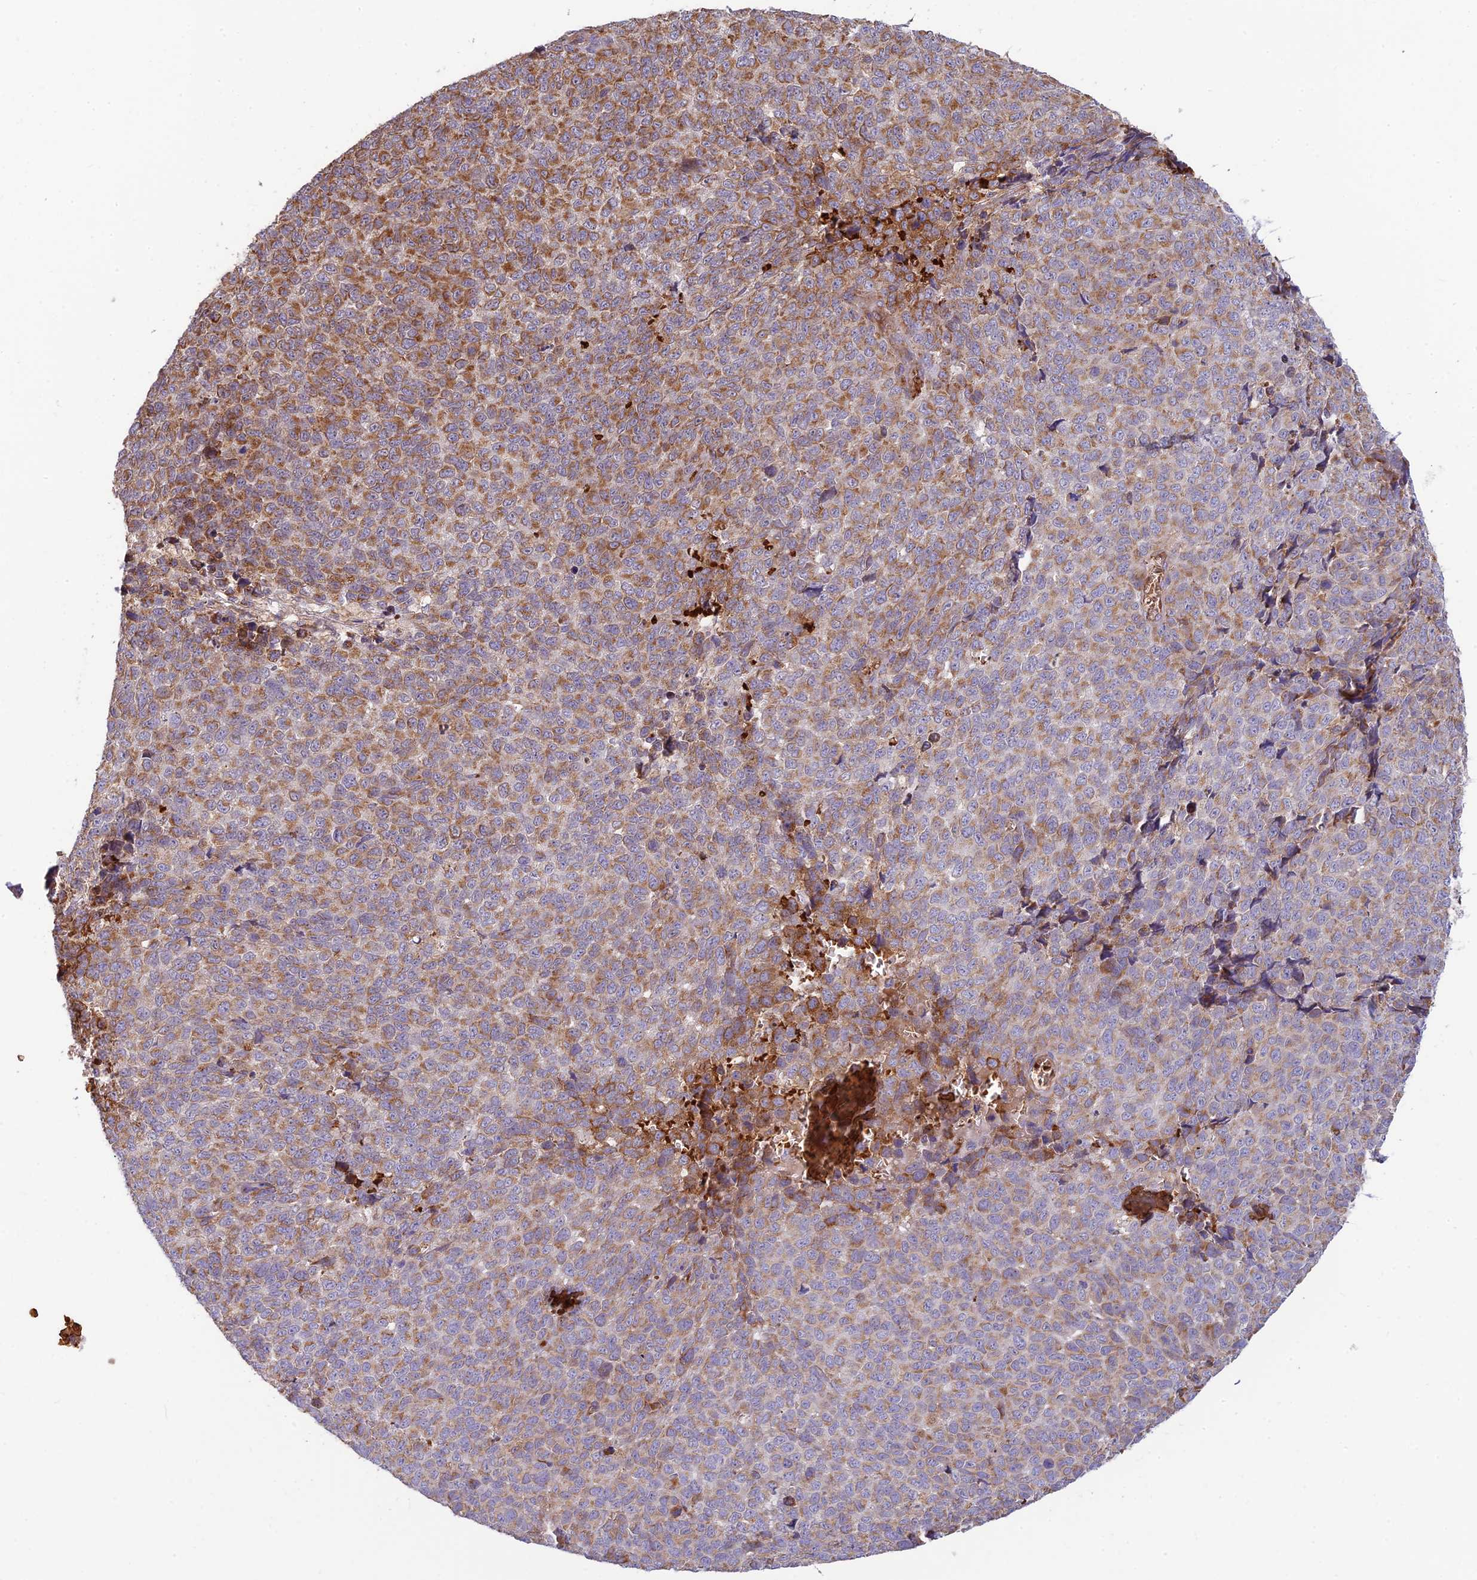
{"staining": {"intensity": "moderate", "quantity": ">75%", "location": "cytoplasmic/membranous"}, "tissue": "melanoma", "cell_type": "Tumor cells", "image_type": "cancer", "snomed": [{"axis": "morphology", "description": "Malignant melanoma, NOS"}, {"axis": "topography", "description": "Nose, NOS"}], "caption": "Malignant melanoma stained with DAB (3,3'-diaminobenzidine) immunohistochemistry shows medium levels of moderate cytoplasmic/membranous staining in approximately >75% of tumor cells.", "gene": "UFSP2", "patient": {"sex": "female", "age": 48}}